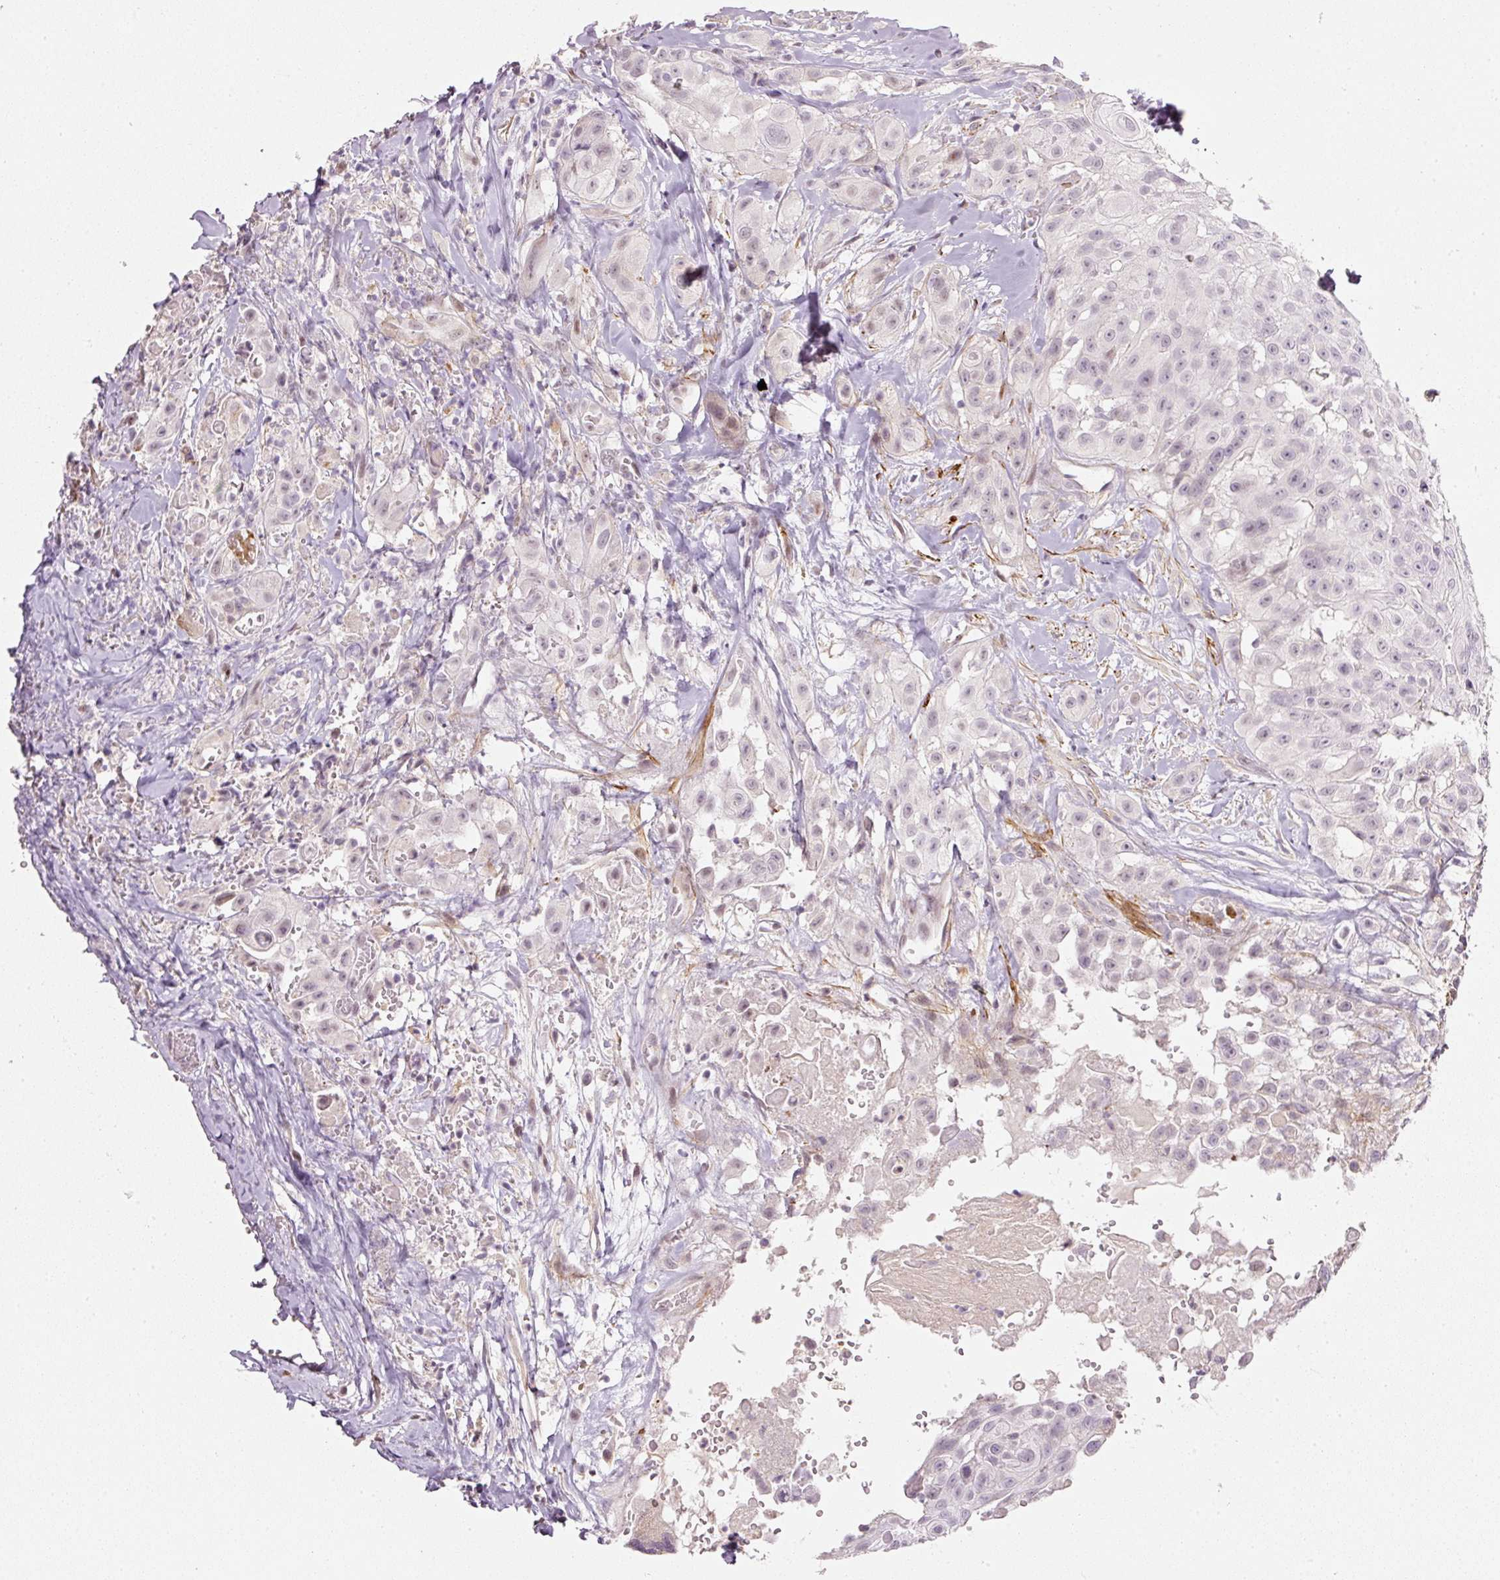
{"staining": {"intensity": "negative", "quantity": "none", "location": "none"}, "tissue": "head and neck cancer", "cell_type": "Tumor cells", "image_type": "cancer", "snomed": [{"axis": "morphology", "description": "Squamous cell carcinoma, NOS"}, {"axis": "topography", "description": "Head-Neck"}], "caption": "This is an IHC image of head and neck cancer (squamous cell carcinoma). There is no staining in tumor cells.", "gene": "TOGARAM1", "patient": {"sex": "male", "age": 83}}